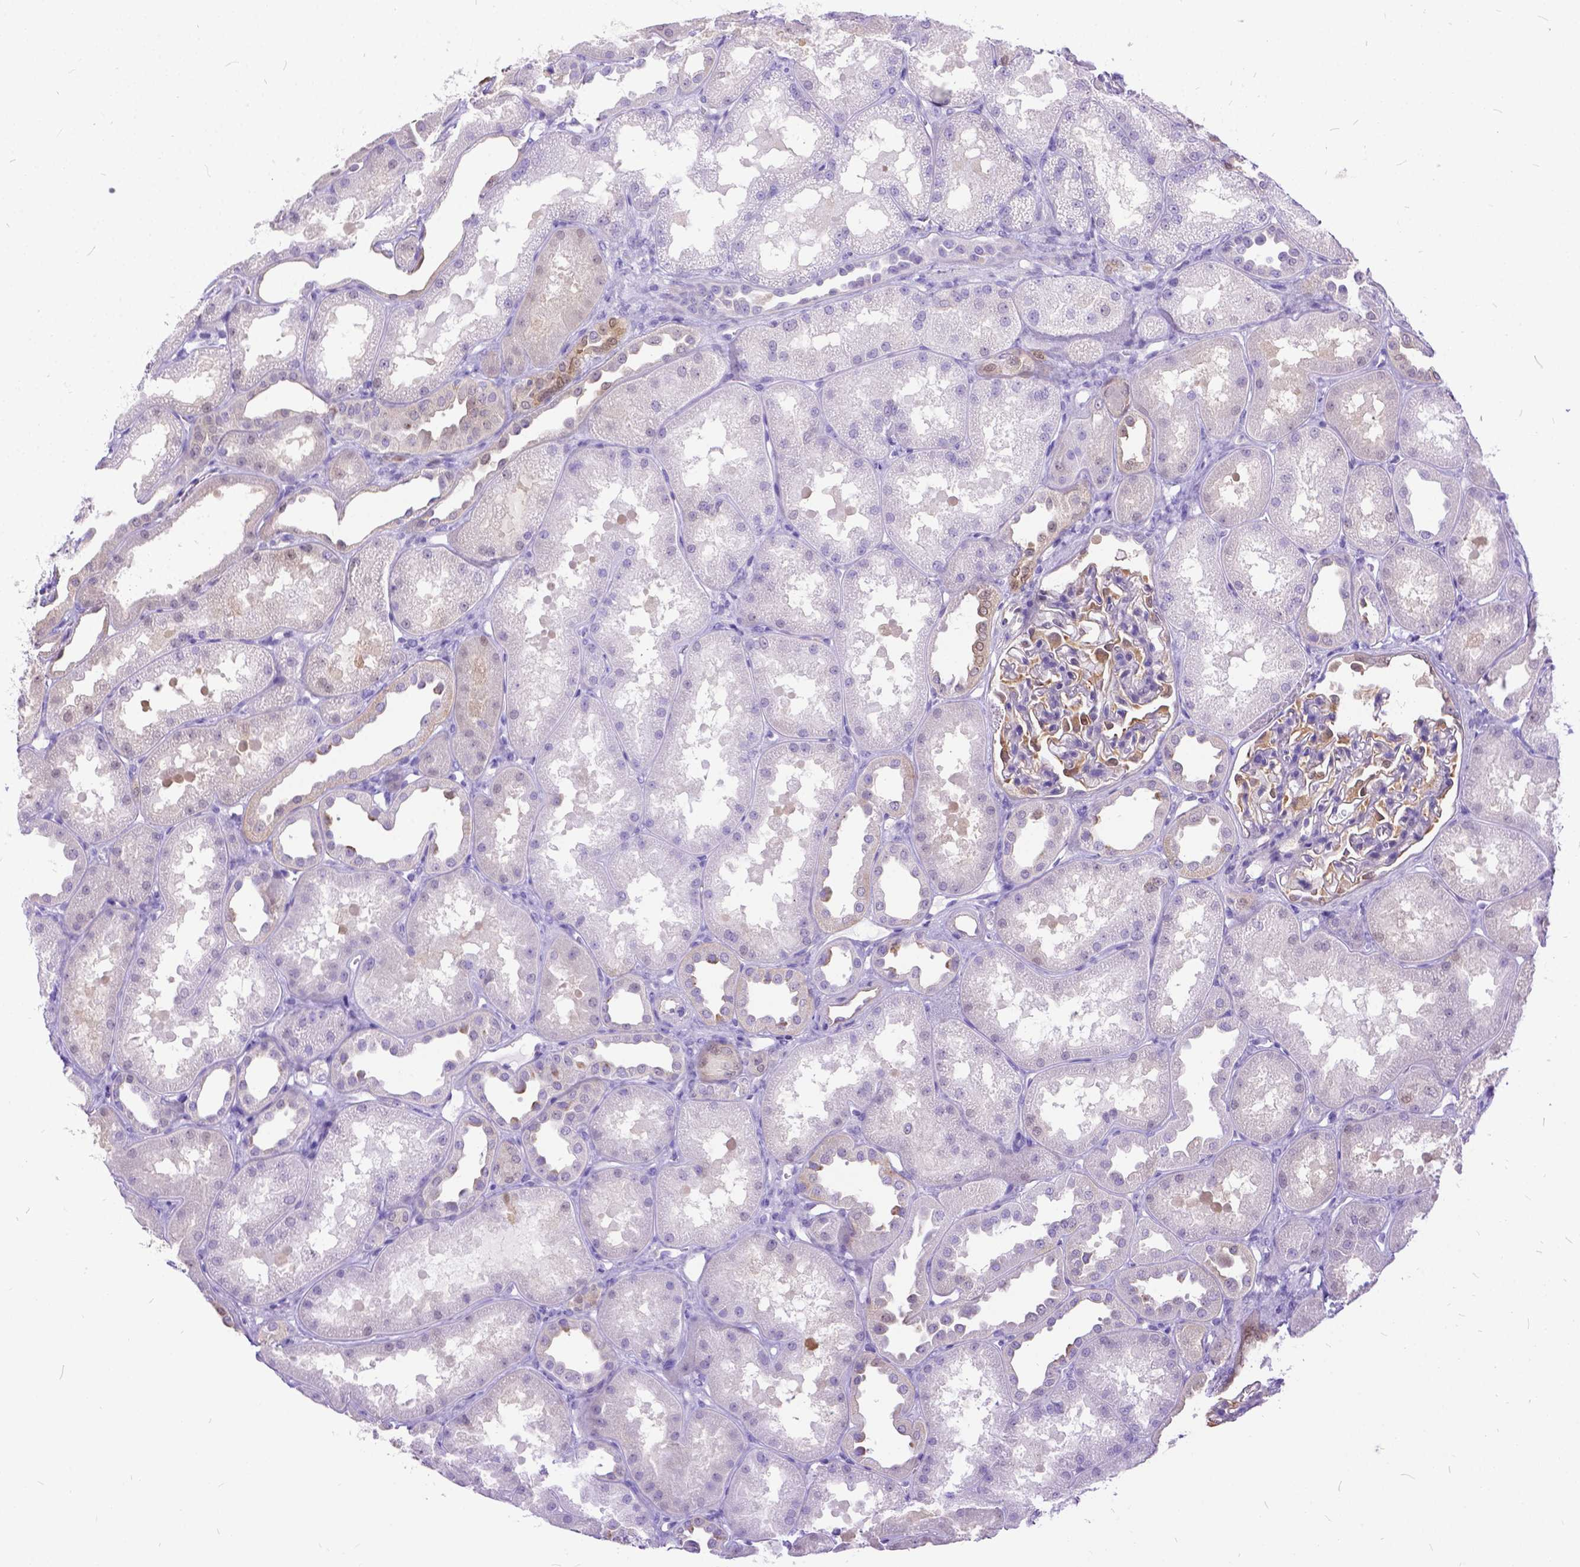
{"staining": {"intensity": "moderate", "quantity": "<25%", "location": "nuclear"}, "tissue": "kidney", "cell_type": "Cells in glomeruli", "image_type": "normal", "snomed": [{"axis": "morphology", "description": "Normal tissue, NOS"}, {"axis": "topography", "description": "Kidney"}], "caption": "This photomicrograph shows benign kidney stained with immunohistochemistry to label a protein in brown. The nuclear of cells in glomeruli show moderate positivity for the protein. Nuclei are counter-stained blue.", "gene": "TMEM169", "patient": {"sex": "male", "age": 61}}